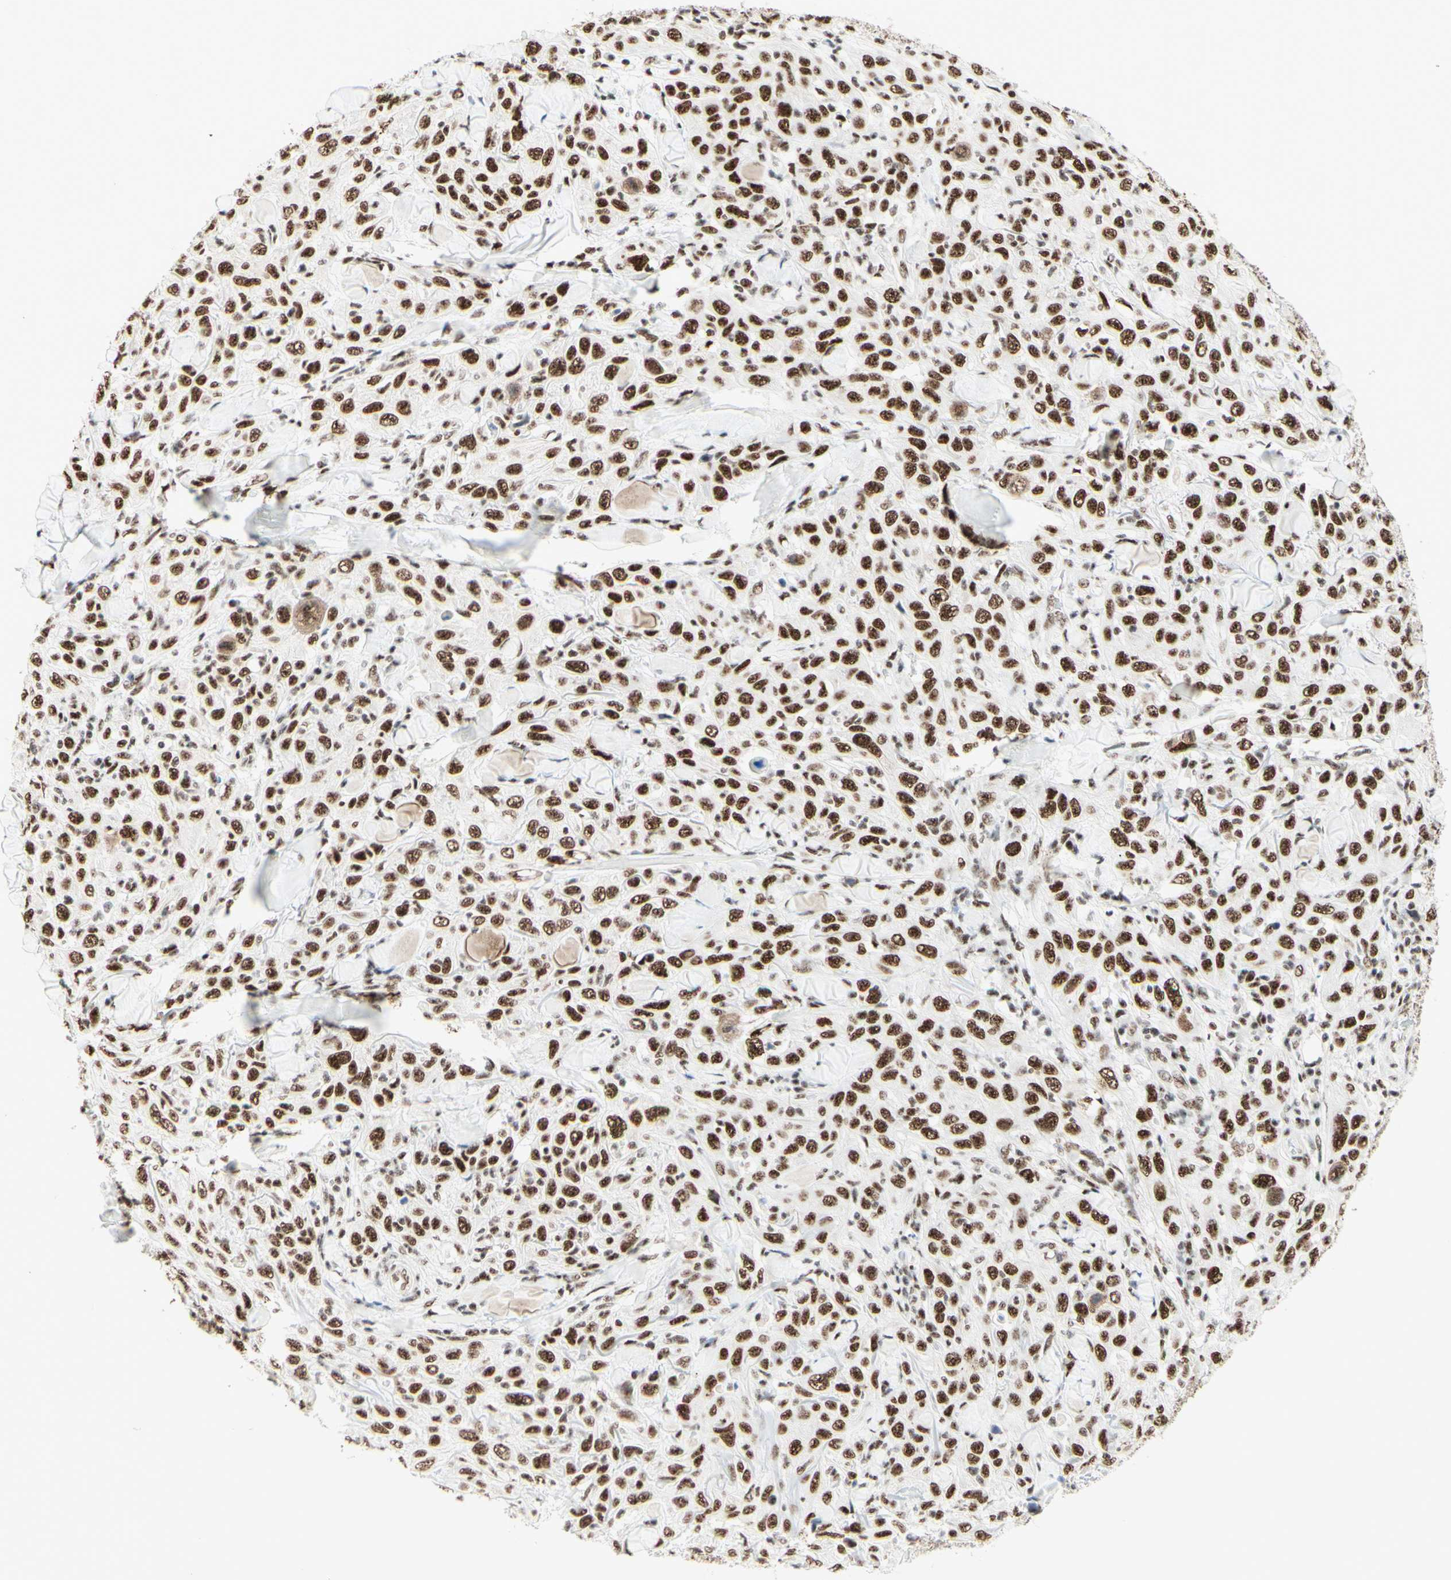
{"staining": {"intensity": "strong", "quantity": ">75%", "location": "nuclear"}, "tissue": "skin cancer", "cell_type": "Tumor cells", "image_type": "cancer", "snomed": [{"axis": "morphology", "description": "Squamous cell carcinoma, NOS"}, {"axis": "topography", "description": "Skin"}], "caption": "Protein analysis of skin cancer tissue reveals strong nuclear expression in about >75% of tumor cells.", "gene": "WTAP", "patient": {"sex": "female", "age": 88}}